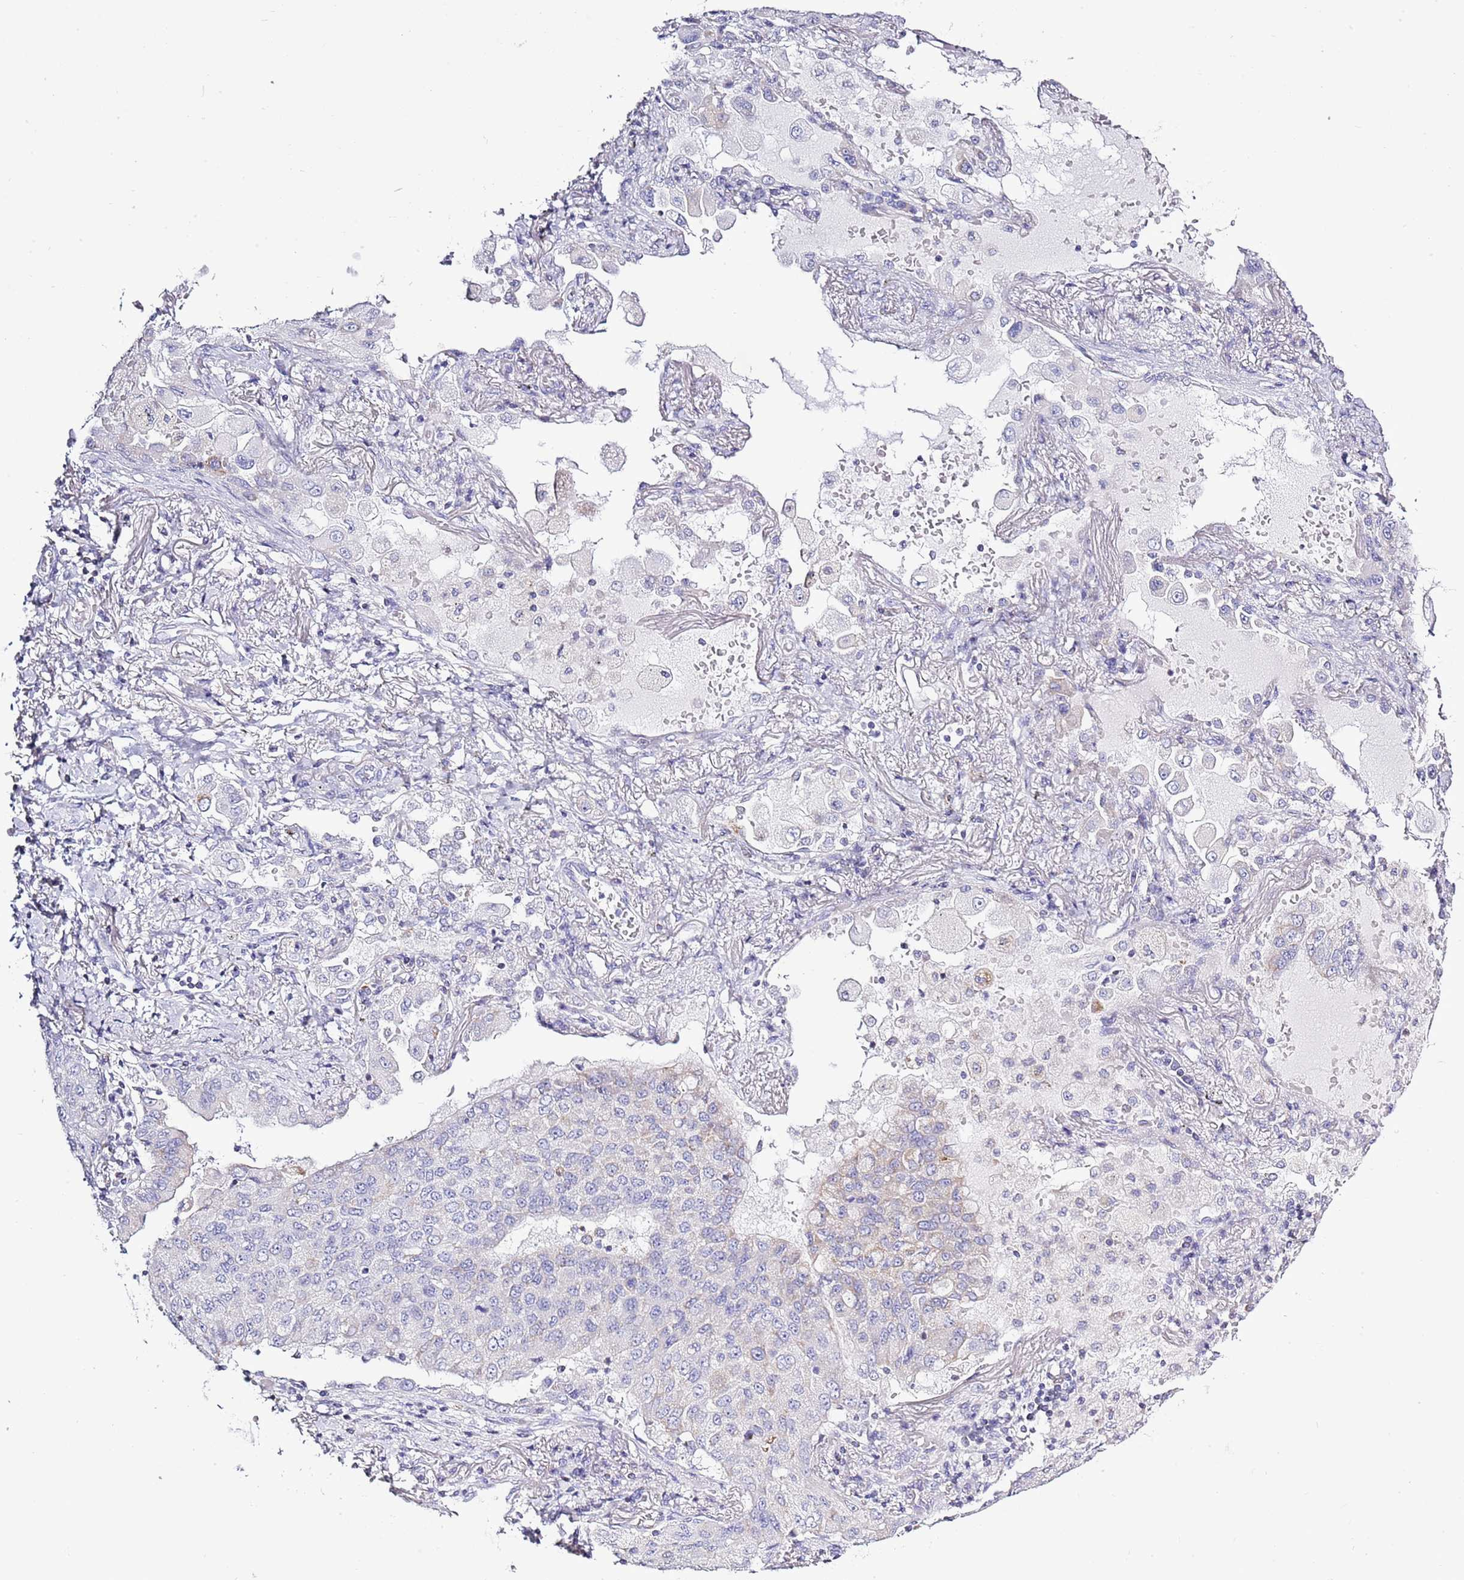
{"staining": {"intensity": "negative", "quantity": "none", "location": "none"}, "tissue": "lung cancer", "cell_type": "Tumor cells", "image_type": "cancer", "snomed": [{"axis": "morphology", "description": "Squamous cell carcinoma, NOS"}, {"axis": "topography", "description": "Lung"}], "caption": "An image of lung squamous cell carcinoma stained for a protein shows no brown staining in tumor cells. (Brightfield microscopy of DAB immunohistochemistry (IHC) at high magnification).", "gene": "SLC23A1", "patient": {"sex": "male", "age": 74}}